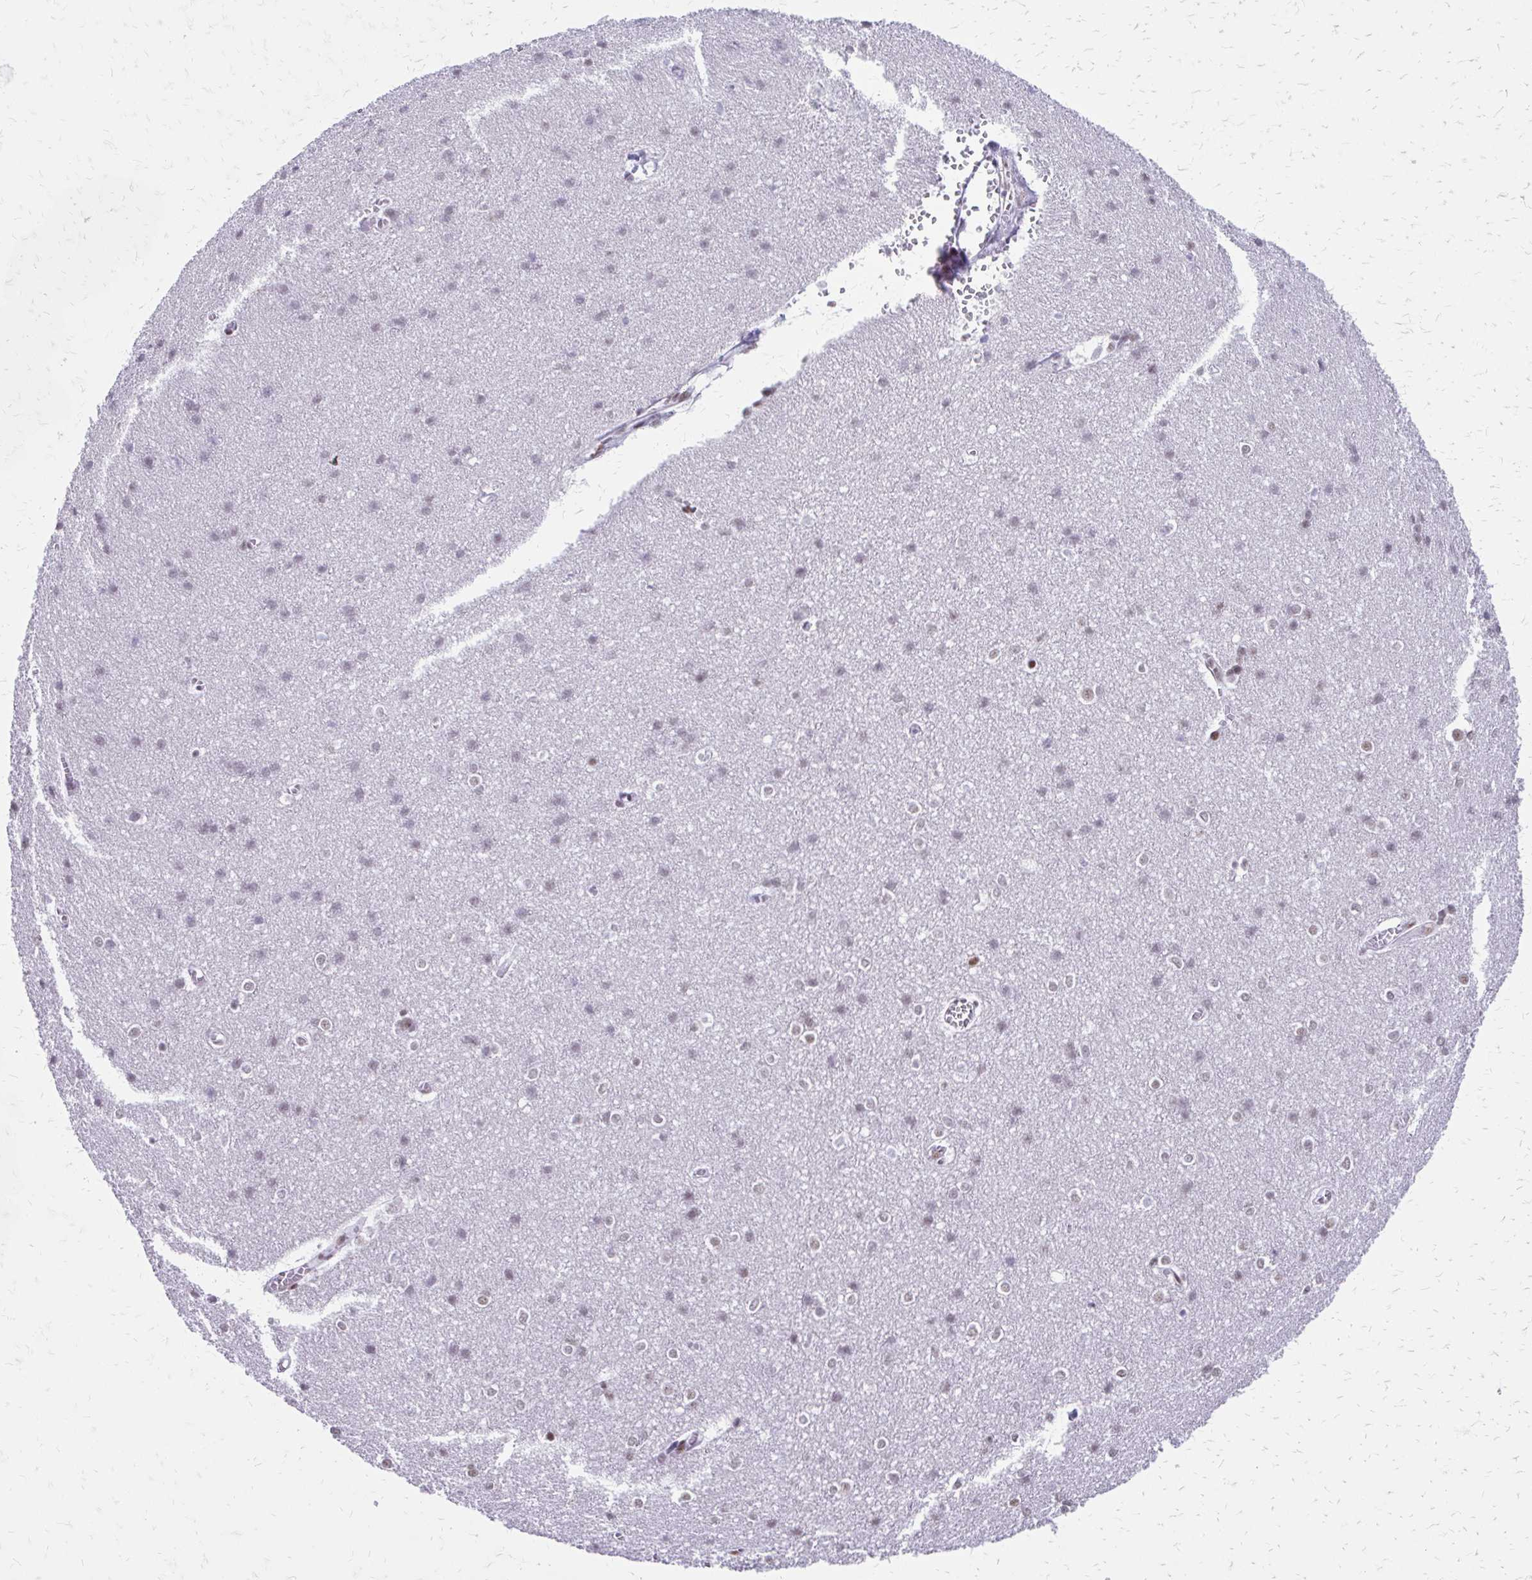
{"staining": {"intensity": "negative", "quantity": "none", "location": "none"}, "tissue": "cerebral cortex", "cell_type": "Endothelial cells", "image_type": "normal", "snomed": [{"axis": "morphology", "description": "Normal tissue, NOS"}, {"axis": "topography", "description": "Cerebral cortex"}], "caption": "Endothelial cells are negative for brown protein staining in unremarkable cerebral cortex. The staining was performed using DAB to visualize the protein expression in brown, while the nuclei were stained in blue with hematoxylin (Magnification: 20x).", "gene": "SS18", "patient": {"sex": "male", "age": 37}}